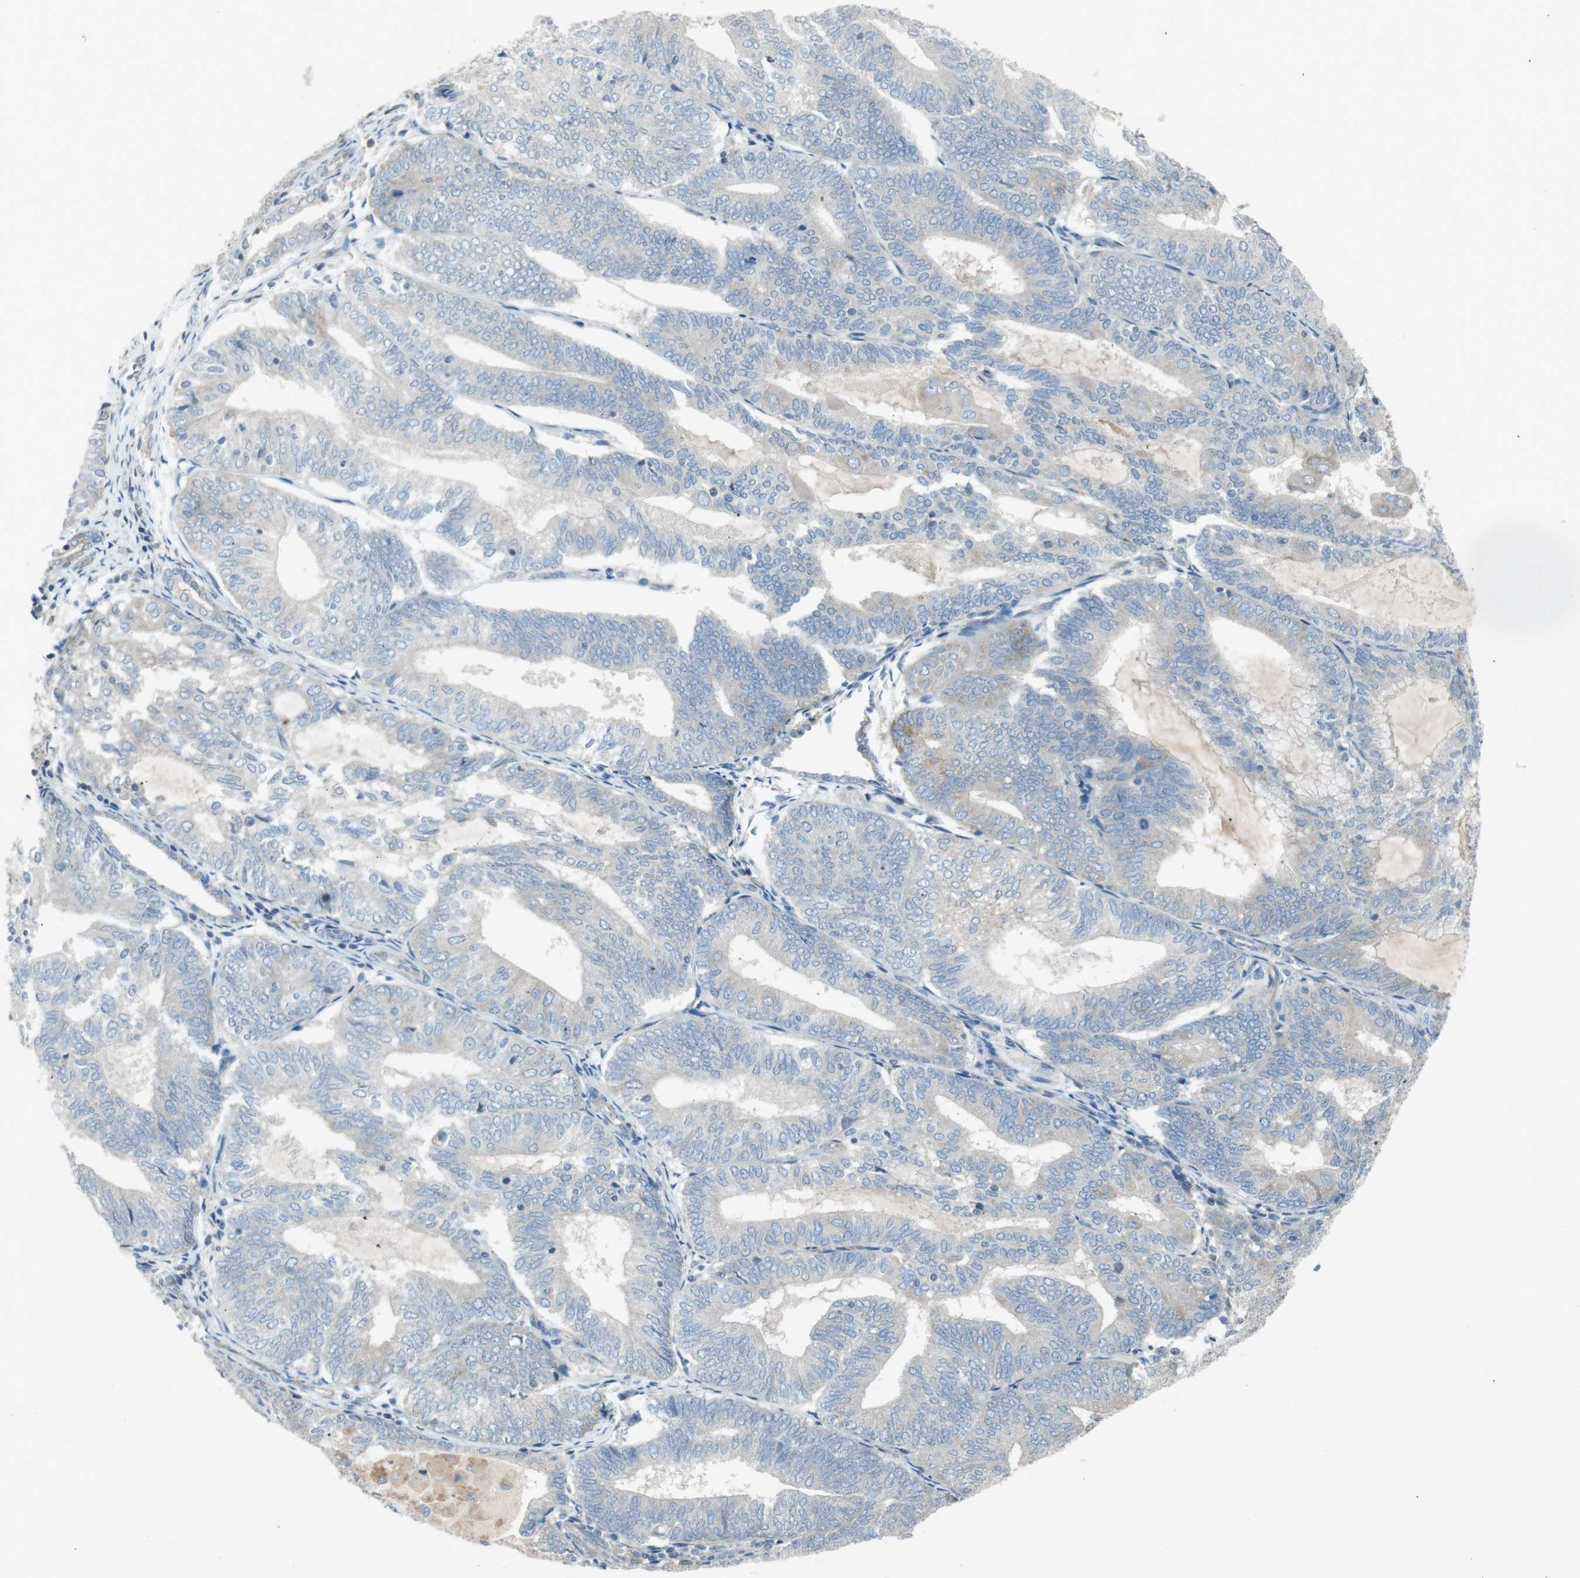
{"staining": {"intensity": "weak", "quantity": "25%-75%", "location": "cytoplasmic/membranous"}, "tissue": "endometrial cancer", "cell_type": "Tumor cells", "image_type": "cancer", "snomed": [{"axis": "morphology", "description": "Adenocarcinoma, NOS"}, {"axis": "topography", "description": "Endometrium"}], "caption": "Endometrial cancer was stained to show a protein in brown. There is low levels of weak cytoplasmic/membranous positivity in approximately 25%-75% of tumor cells. Using DAB (brown) and hematoxylin (blue) stains, captured at high magnification using brightfield microscopy.", "gene": "PANK2", "patient": {"sex": "female", "age": 81}}